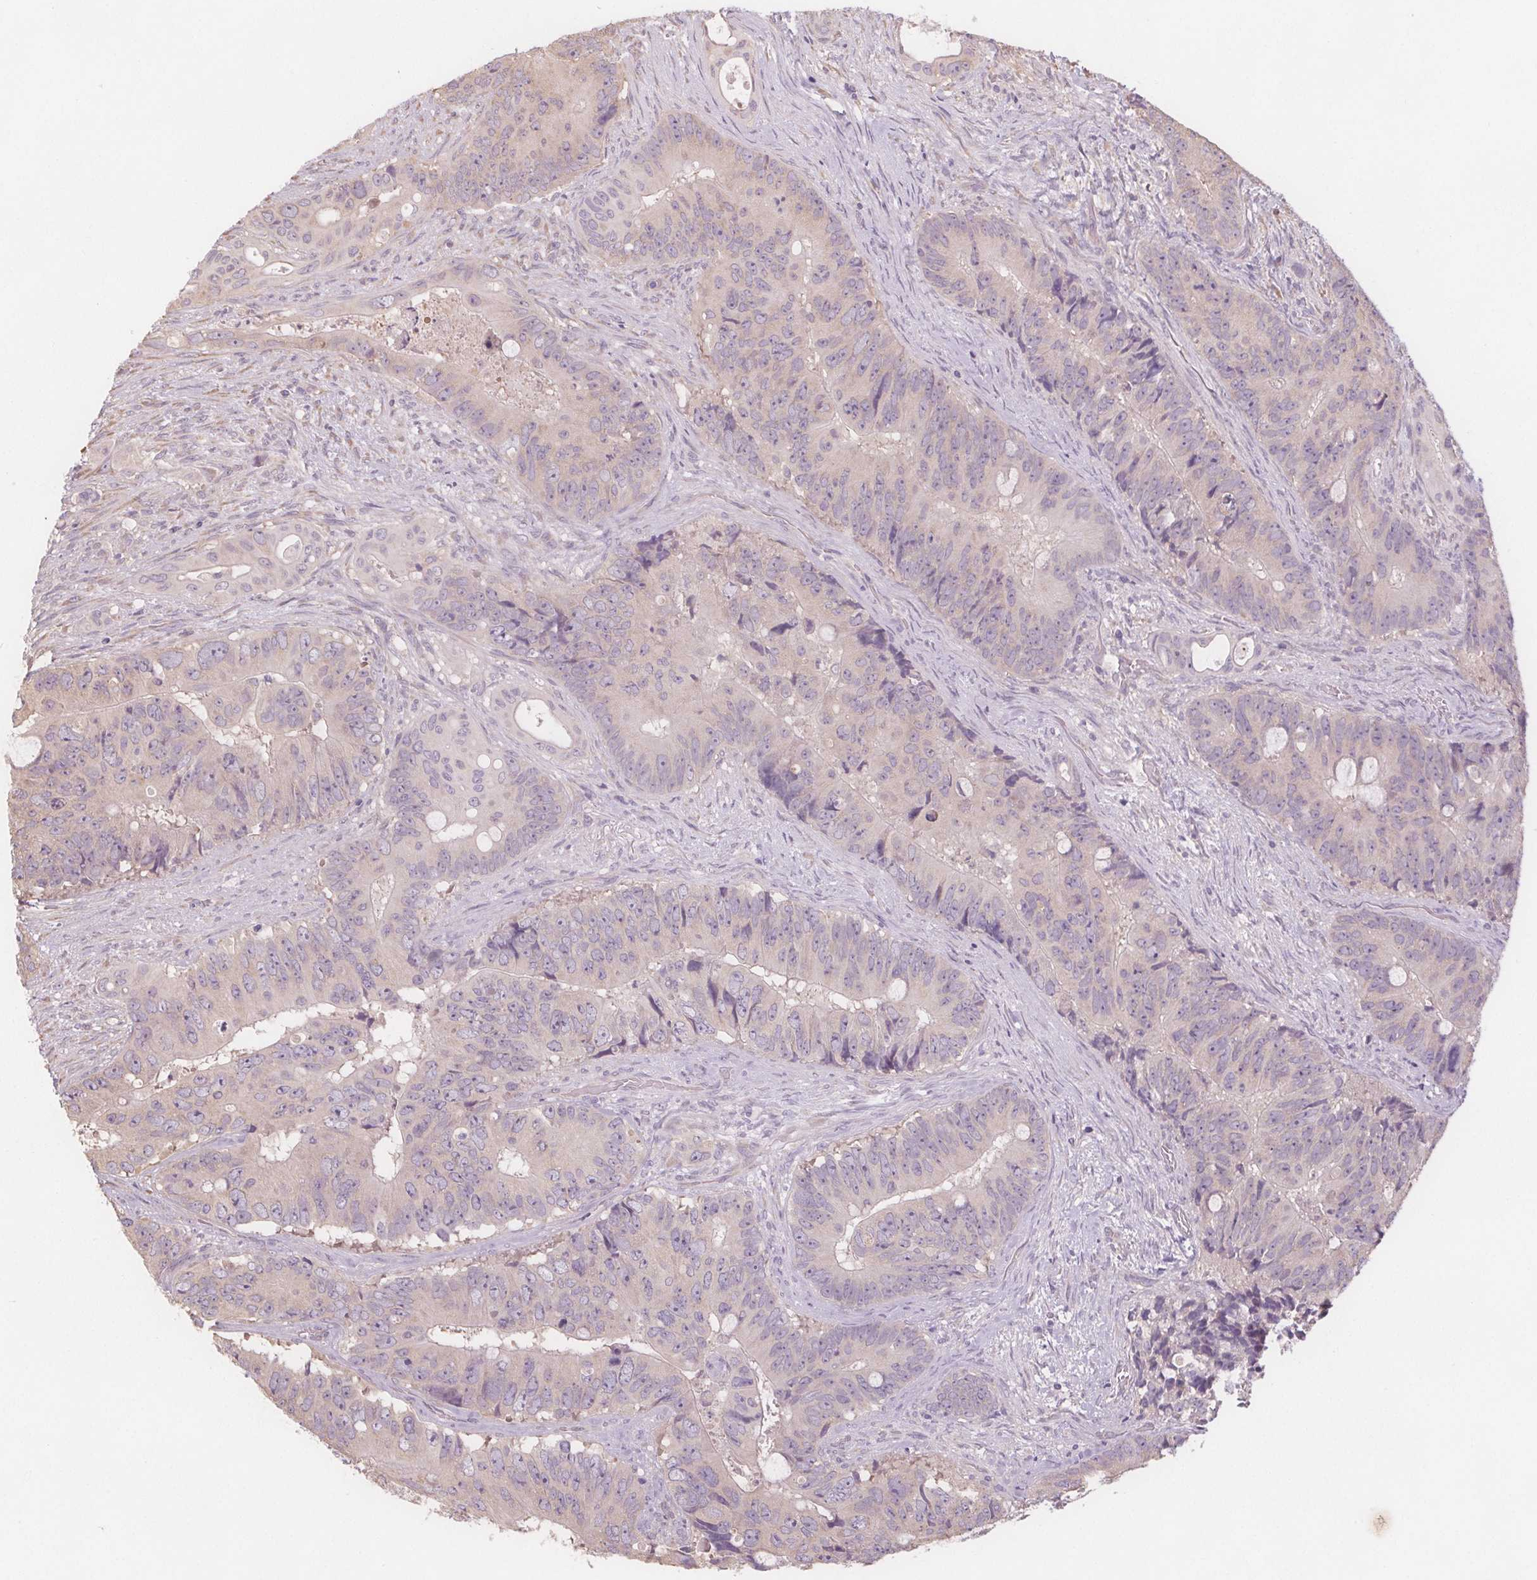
{"staining": {"intensity": "negative", "quantity": "none", "location": "none"}, "tissue": "colorectal cancer", "cell_type": "Tumor cells", "image_type": "cancer", "snomed": [{"axis": "morphology", "description": "Adenocarcinoma, NOS"}, {"axis": "topography", "description": "Rectum"}], "caption": "The micrograph shows no staining of tumor cells in colorectal cancer (adenocarcinoma).", "gene": "TMEM80", "patient": {"sex": "male", "age": 78}}